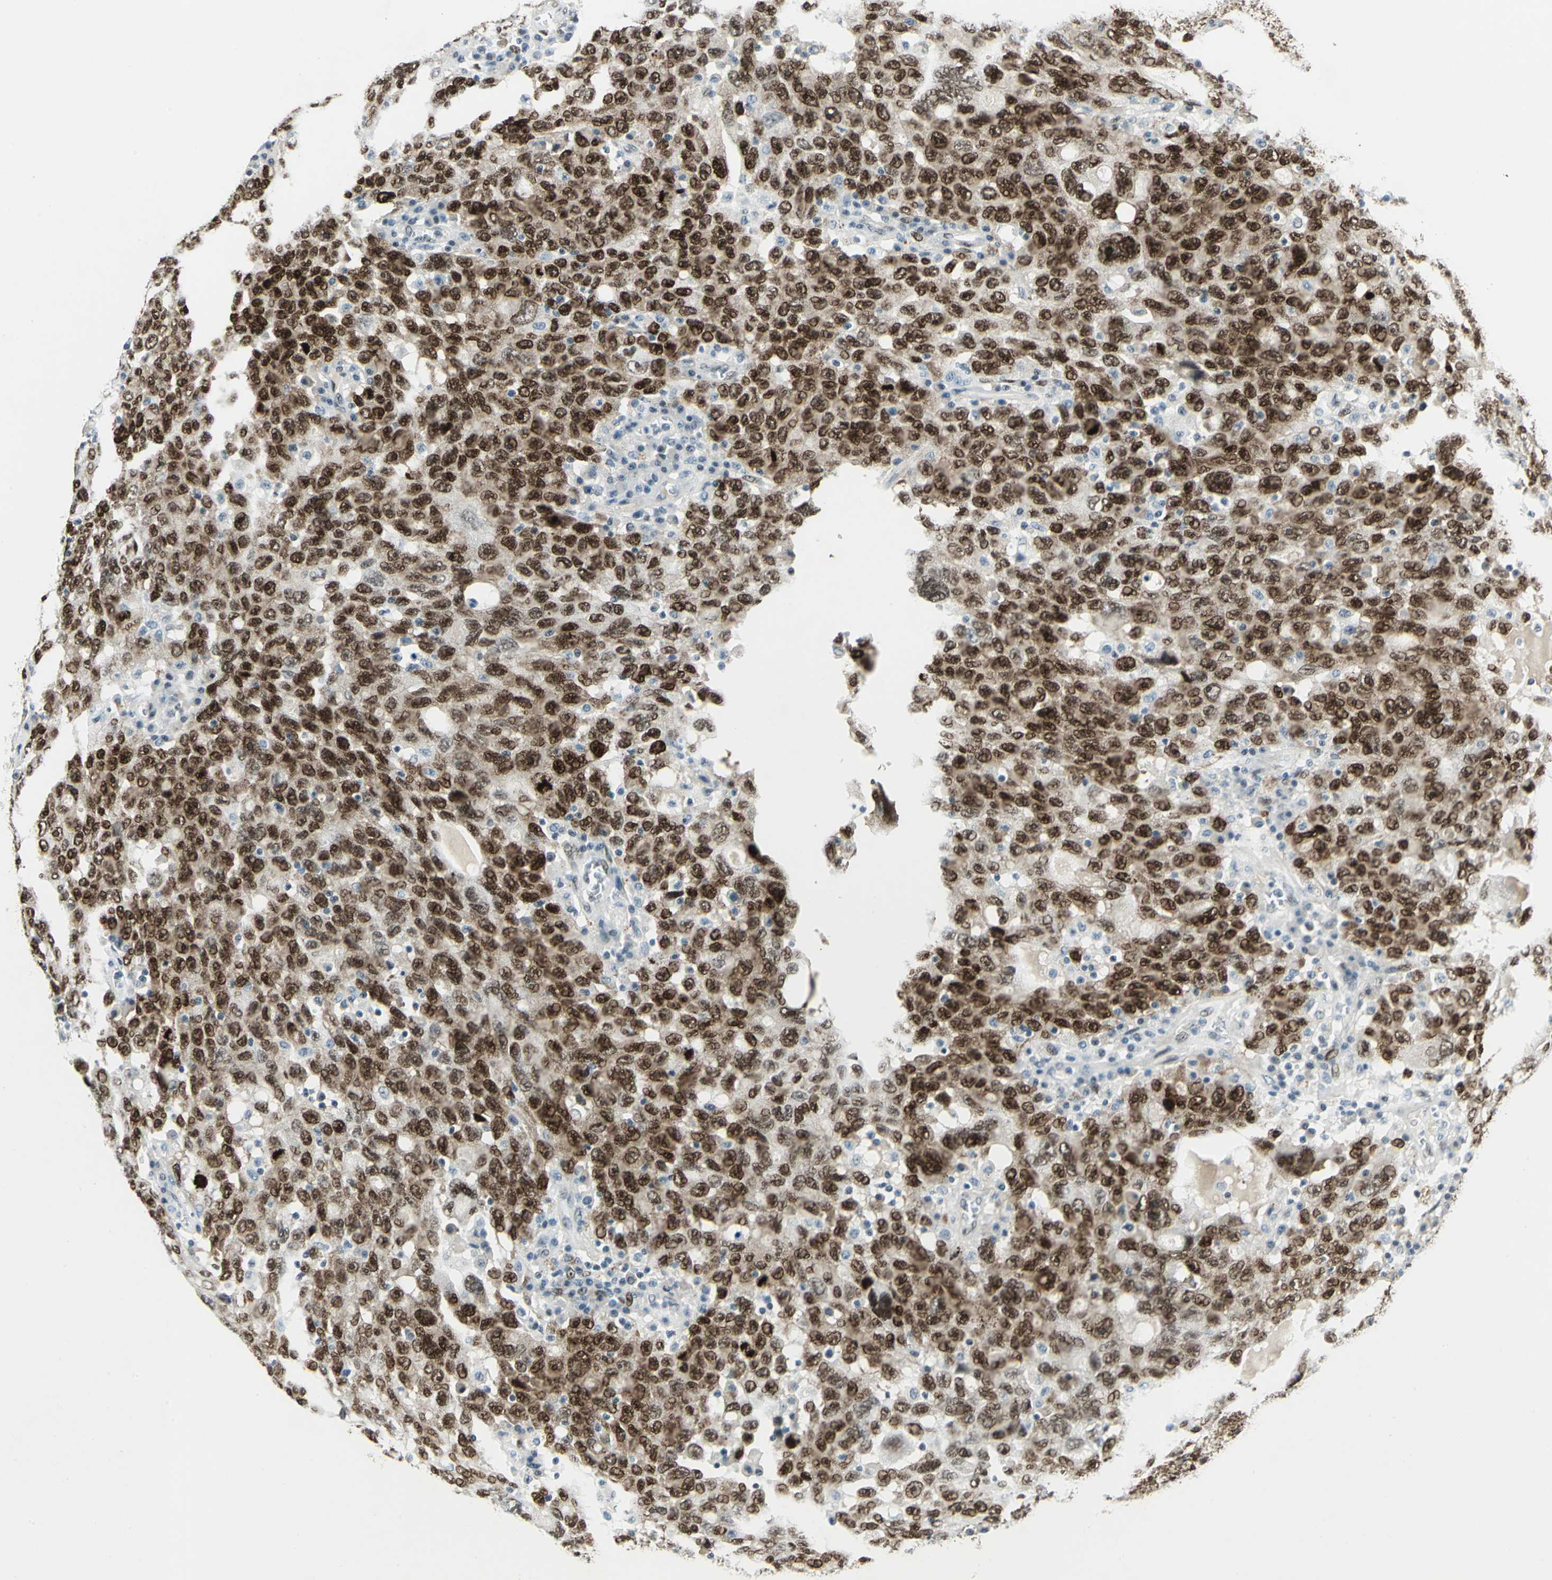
{"staining": {"intensity": "strong", "quantity": ">75%", "location": "nuclear"}, "tissue": "ovarian cancer", "cell_type": "Tumor cells", "image_type": "cancer", "snomed": [{"axis": "morphology", "description": "Carcinoma, endometroid"}, {"axis": "topography", "description": "Ovary"}], "caption": "This histopathology image demonstrates immunohistochemistry staining of ovarian cancer, with high strong nuclear staining in about >75% of tumor cells.", "gene": "MEIS2", "patient": {"sex": "female", "age": 62}}